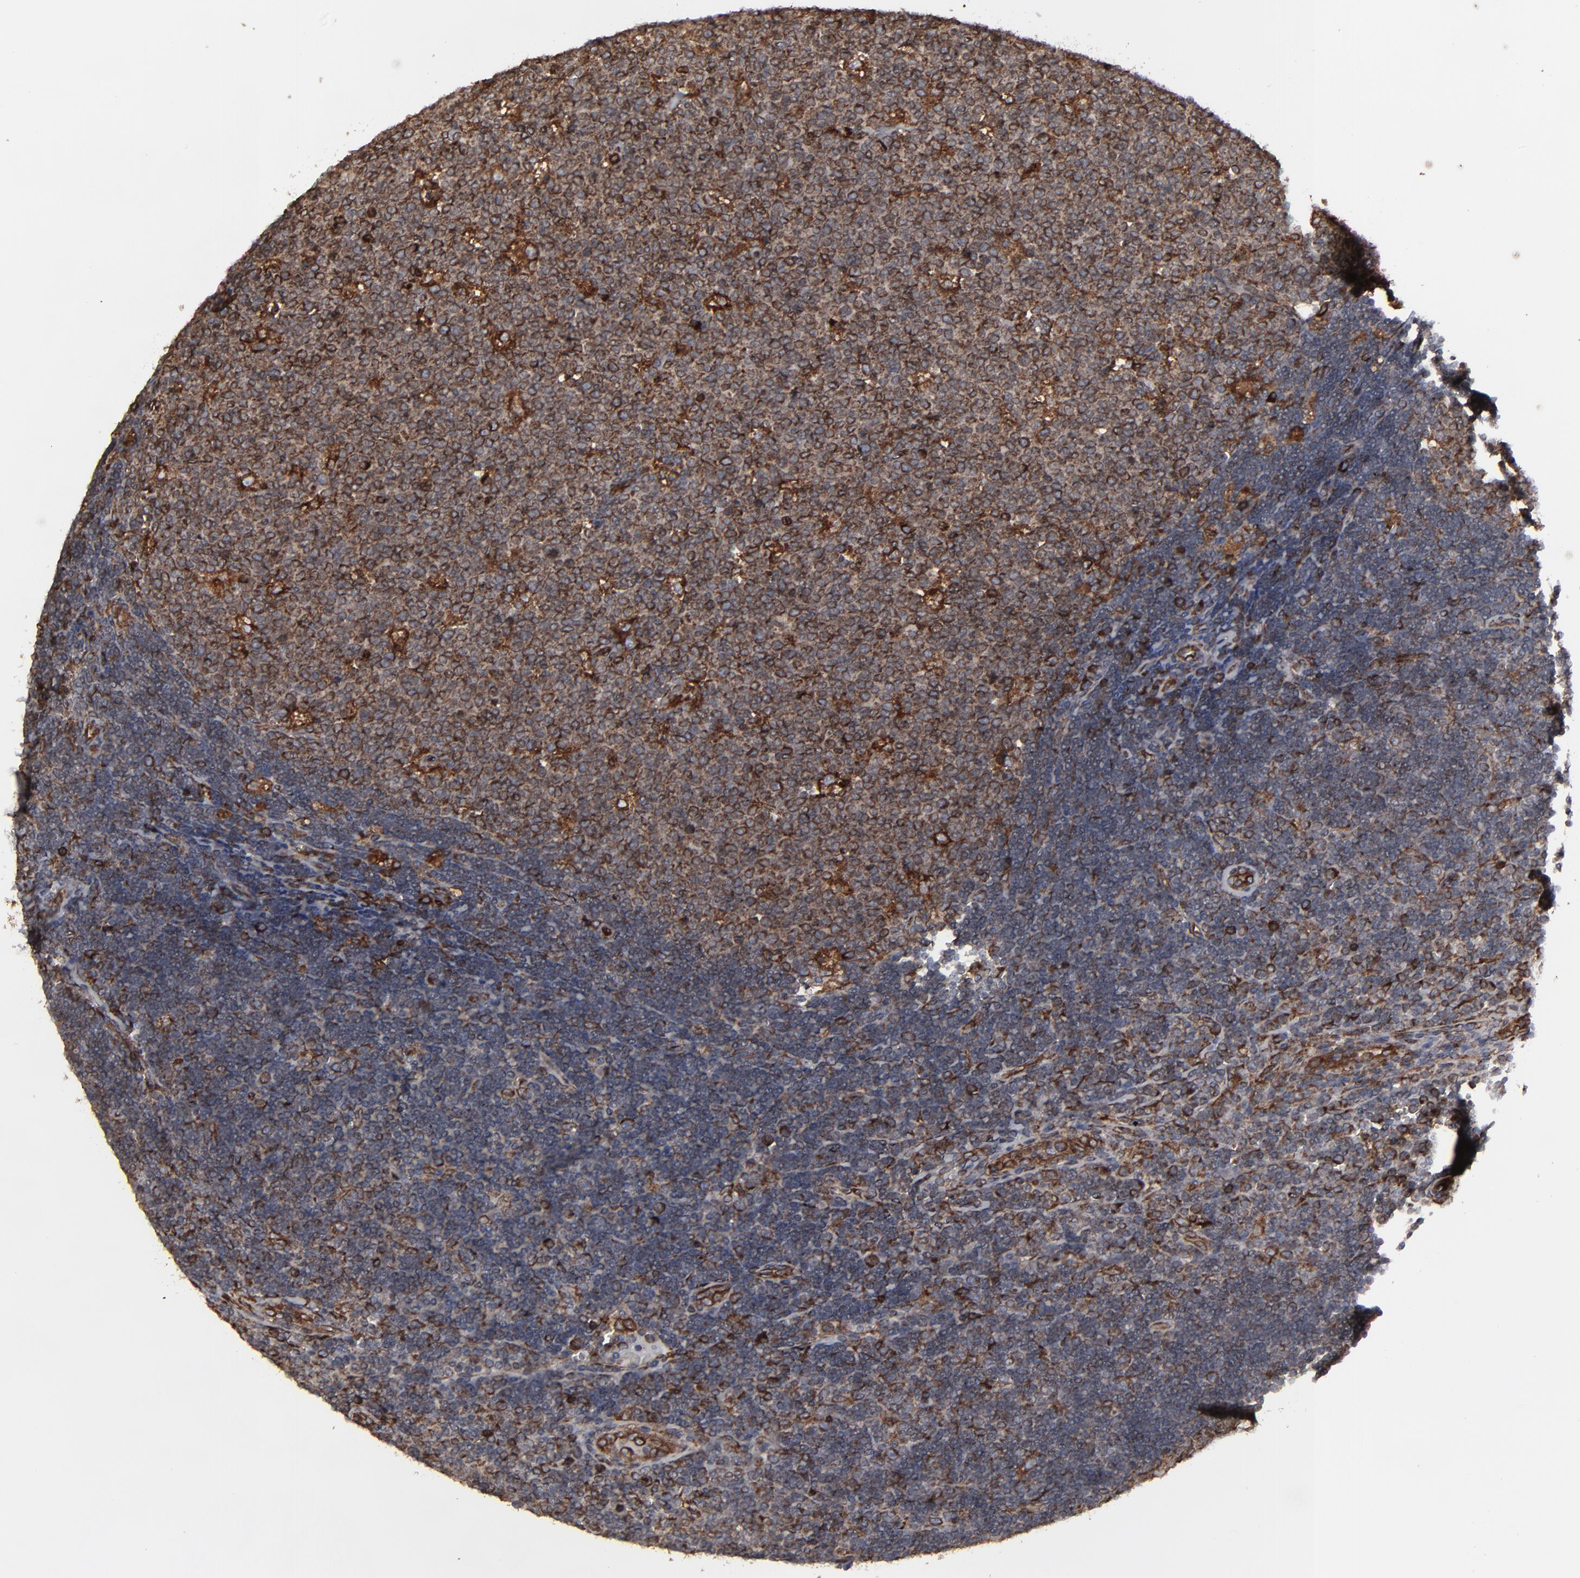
{"staining": {"intensity": "strong", "quantity": ">75%", "location": "cytoplasmic/membranous"}, "tissue": "lymph node", "cell_type": "Germinal center cells", "image_type": "normal", "snomed": [{"axis": "morphology", "description": "Normal tissue, NOS"}, {"axis": "topography", "description": "Lymph node"}, {"axis": "topography", "description": "Salivary gland"}], "caption": "Brown immunohistochemical staining in benign lymph node demonstrates strong cytoplasmic/membranous positivity in about >75% of germinal center cells. Nuclei are stained in blue.", "gene": "CNIH1", "patient": {"sex": "male", "age": 8}}